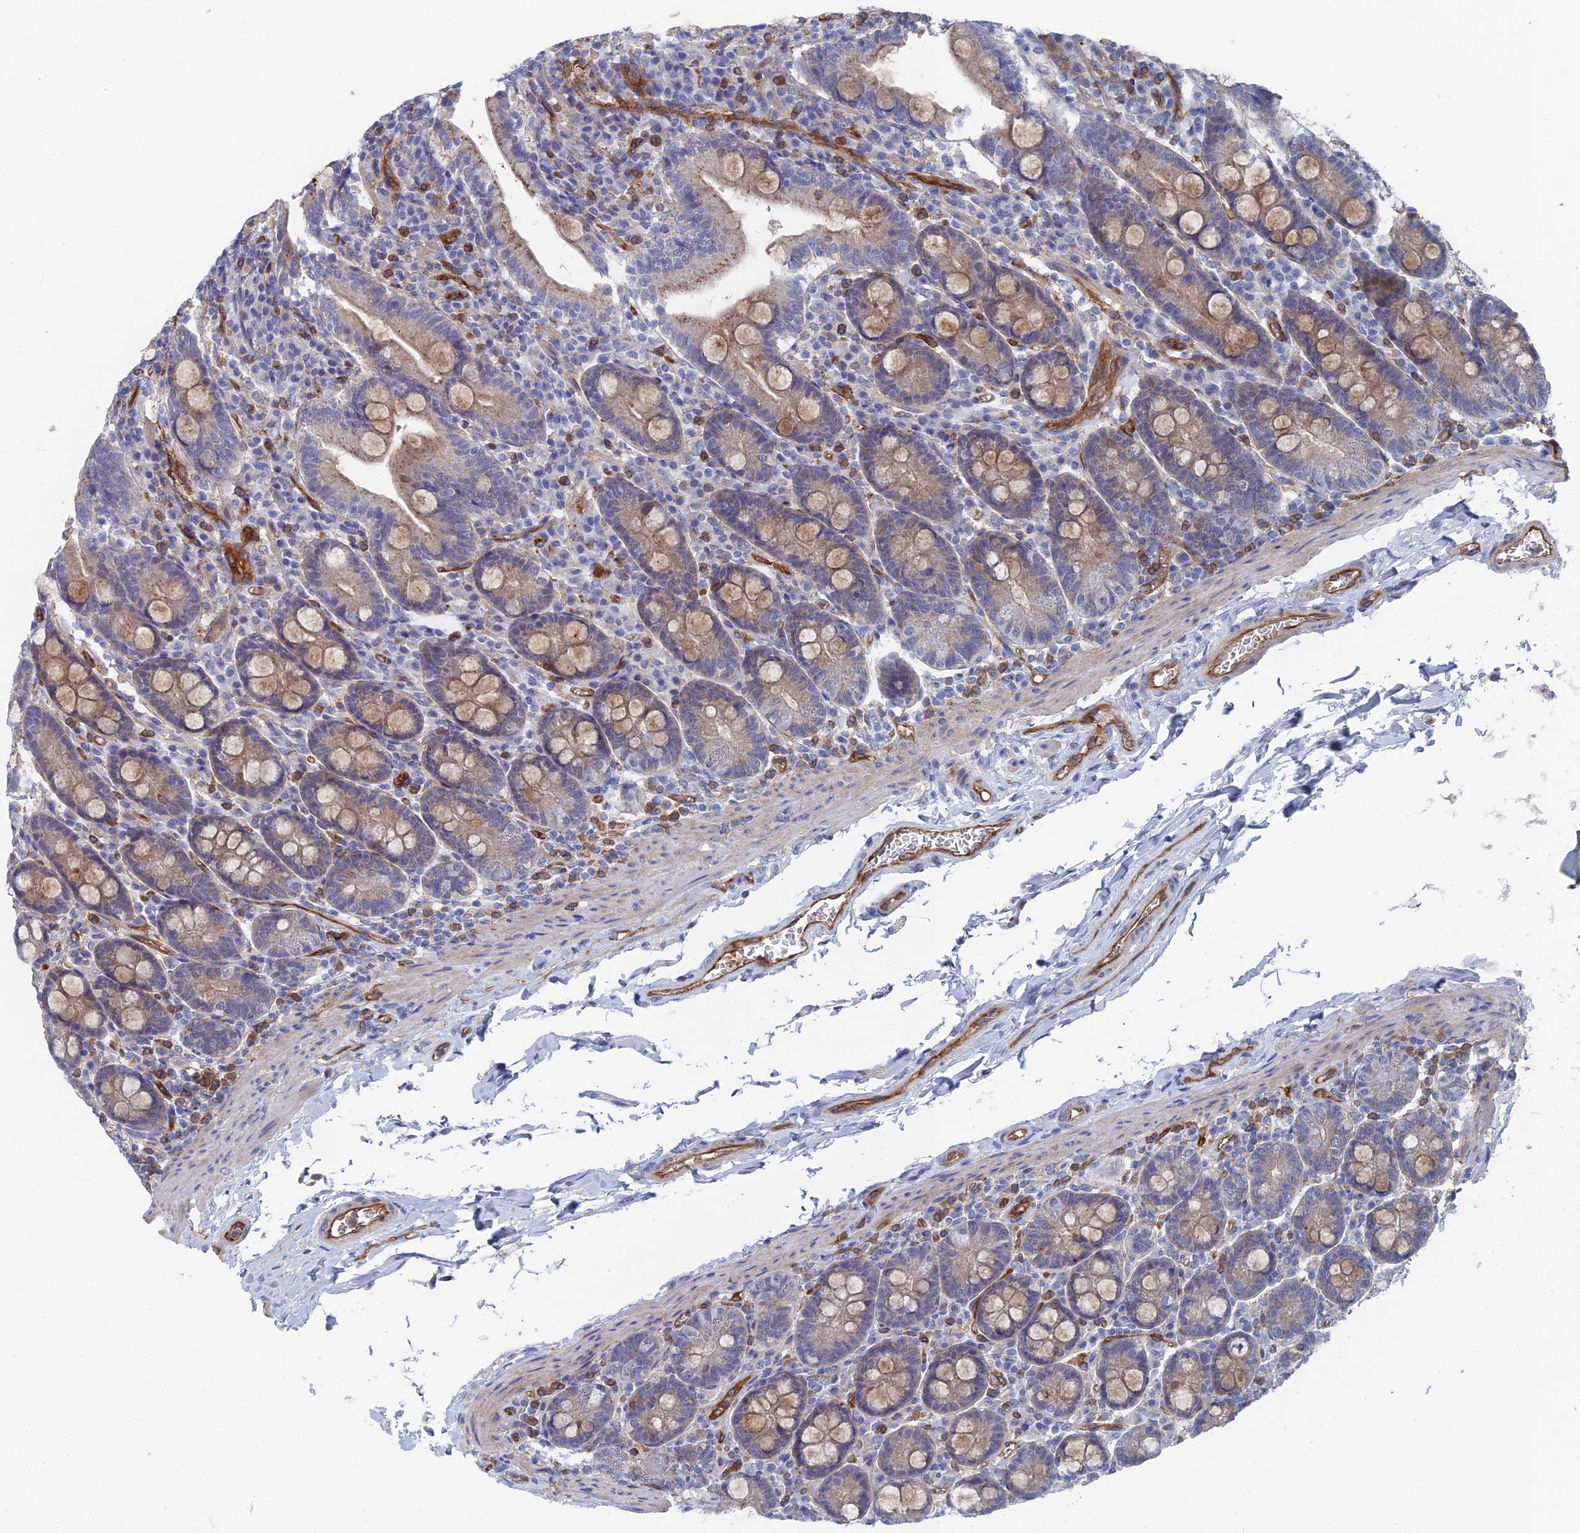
{"staining": {"intensity": "moderate", "quantity": "25%-75%", "location": "cytoplasmic/membranous"}, "tissue": "duodenum", "cell_type": "Glandular cells", "image_type": "normal", "snomed": [{"axis": "morphology", "description": "Normal tissue, NOS"}, {"axis": "topography", "description": "Duodenum"}], "caption": "Immunohistochemical staining of normal duodenum exhibits 25%-75% levels of moderate cytoplasmic/membranous protein expression in about 25%-75% of glandular cells. Nuclei are stained in blue.", "gene": "ARAP3", "patient": {"sex": "male", "age": 35}}